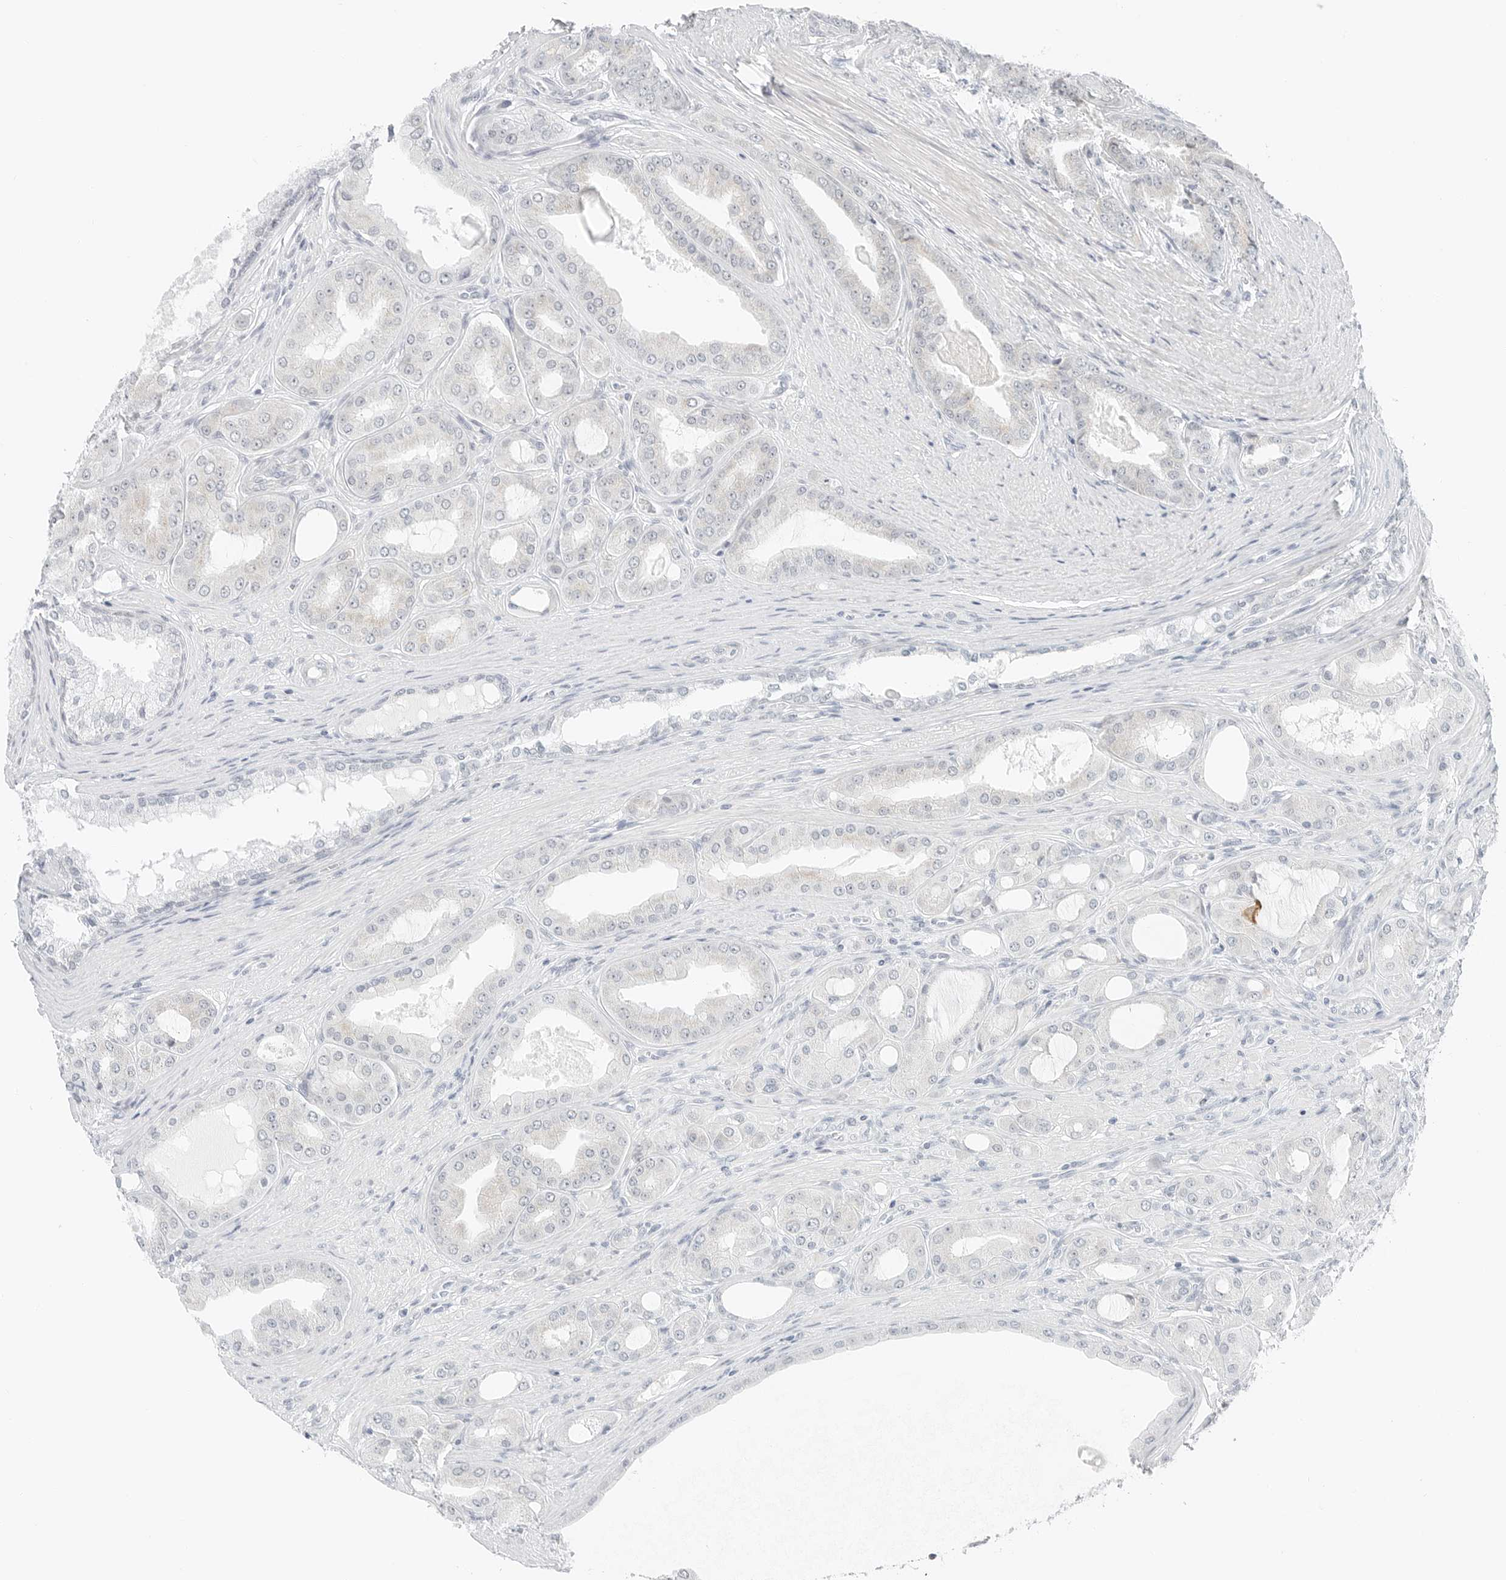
{"staining": {"intensity": "negative", "quantity": "none", "location": "none"}, "tissue": "prostate cancer", "cell_type": "Tumor cells", "image_type": "cancer", "snomed": [{"axis": "morphology", "description": "Adenocarcinoma, High grade"}, {"axis": "topography", "description": "Prostate"}], "caption": "IHC of human prostate cancer (high-grade adenocarcinoma) exhibits no positivity in tumor cells. (Brightfield microscopy of DAB (3,3'-diaminobenzidine) immunohistochemistry at high magnification).", "gene": "CCSAP", "patient": {"sex": "male", "age": 60}}